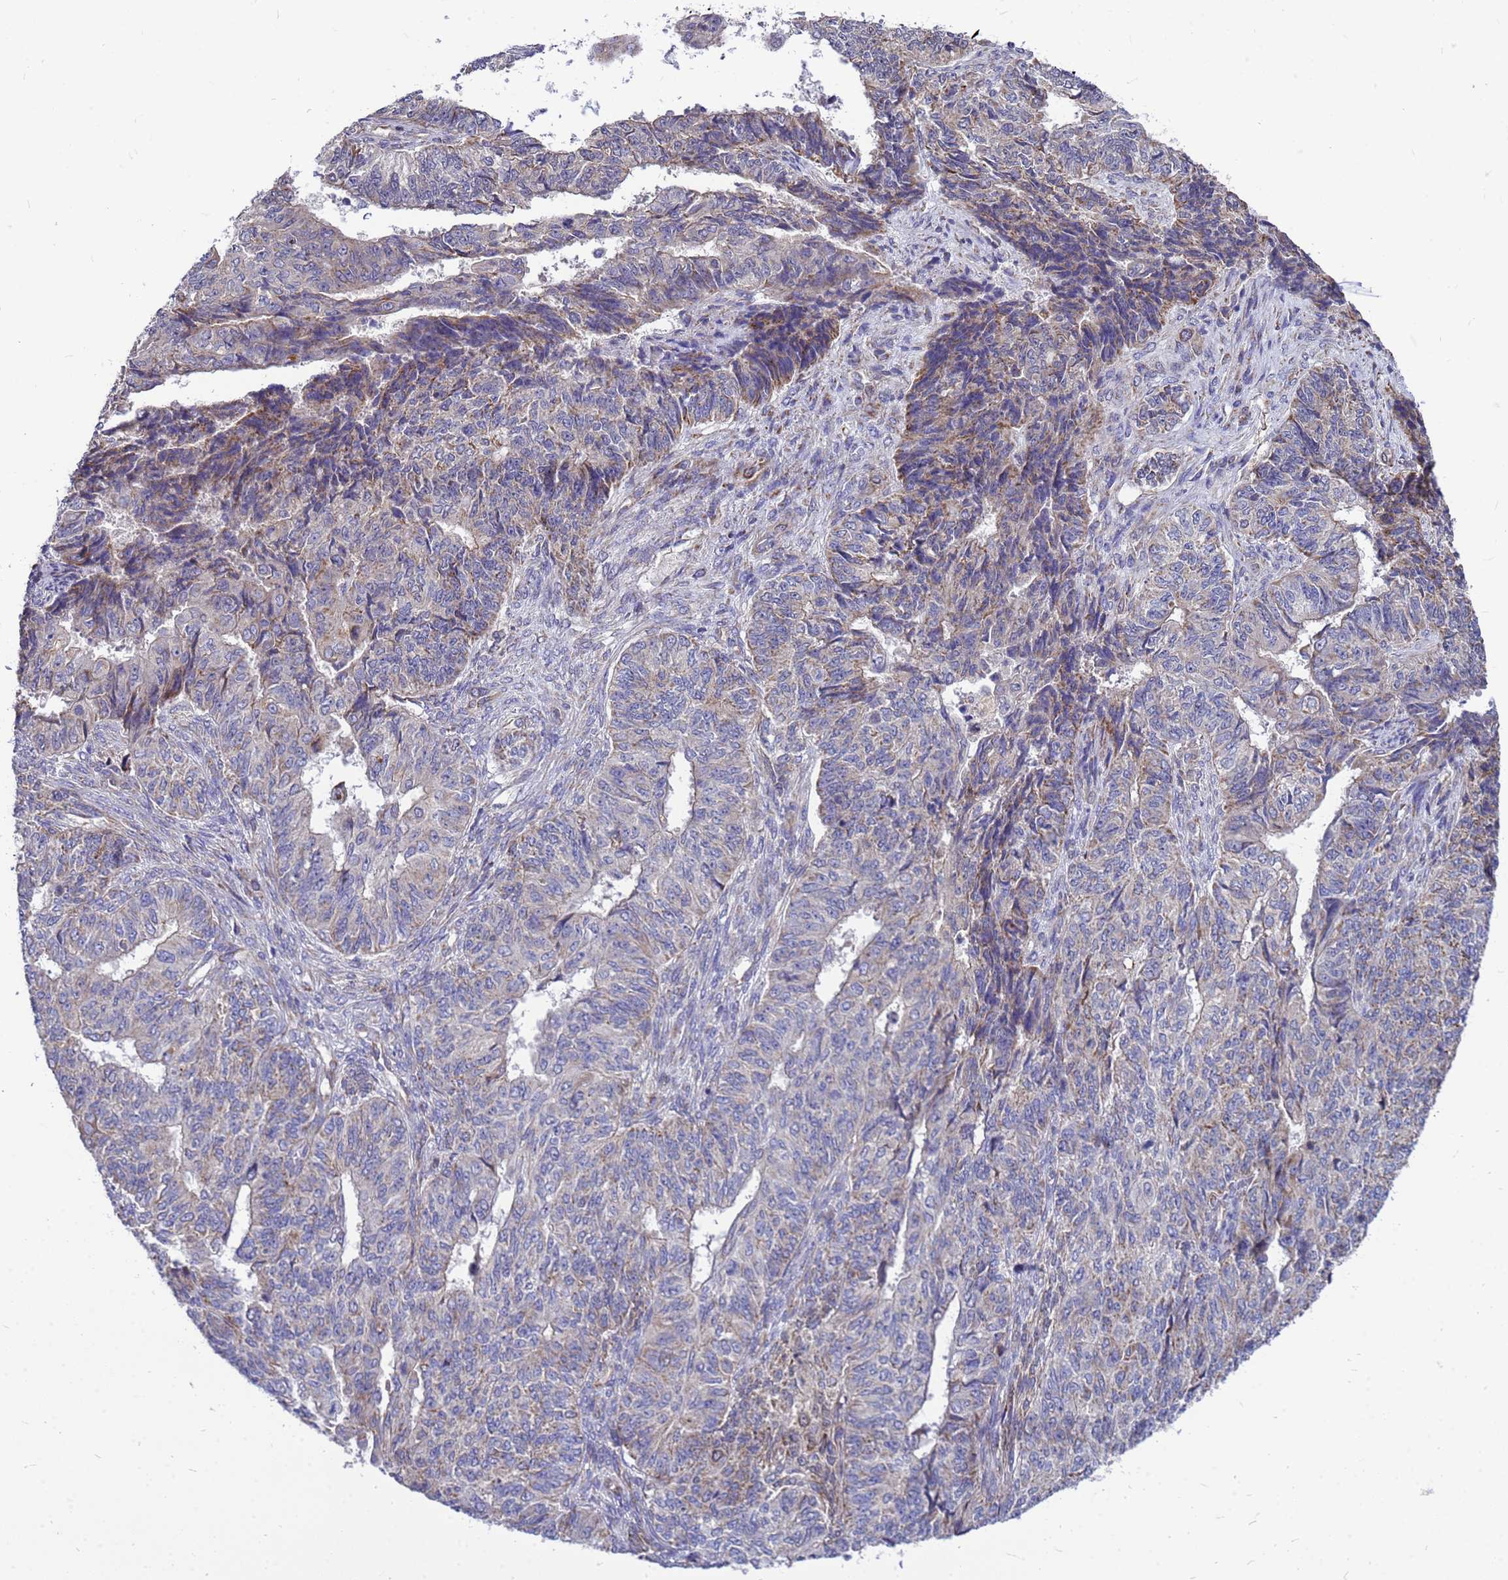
{"staining": {"intensity": "moderate", "quantity": "<25%", "location": "cytoplasmic/membranous"}, "tissue": "endometrial cancer", "cell_type": "Tumor cells", "image_type": "cancer", "snomed": [{"axis": "morphology", "description": "Adenocarcinoma, NOS"}, {"axis": "topography", "description": "Endometrium"}], "caption": "Immunohistochemistry (IHC) (DAB) staining of endometrial cancer (adenocarcinoma) demonstrates moderate cytoplasmic/membranous protein expression in about <25% of tumor cells.", "gene": "CMC4", "patient": {"sex": "female", "age": 32}}